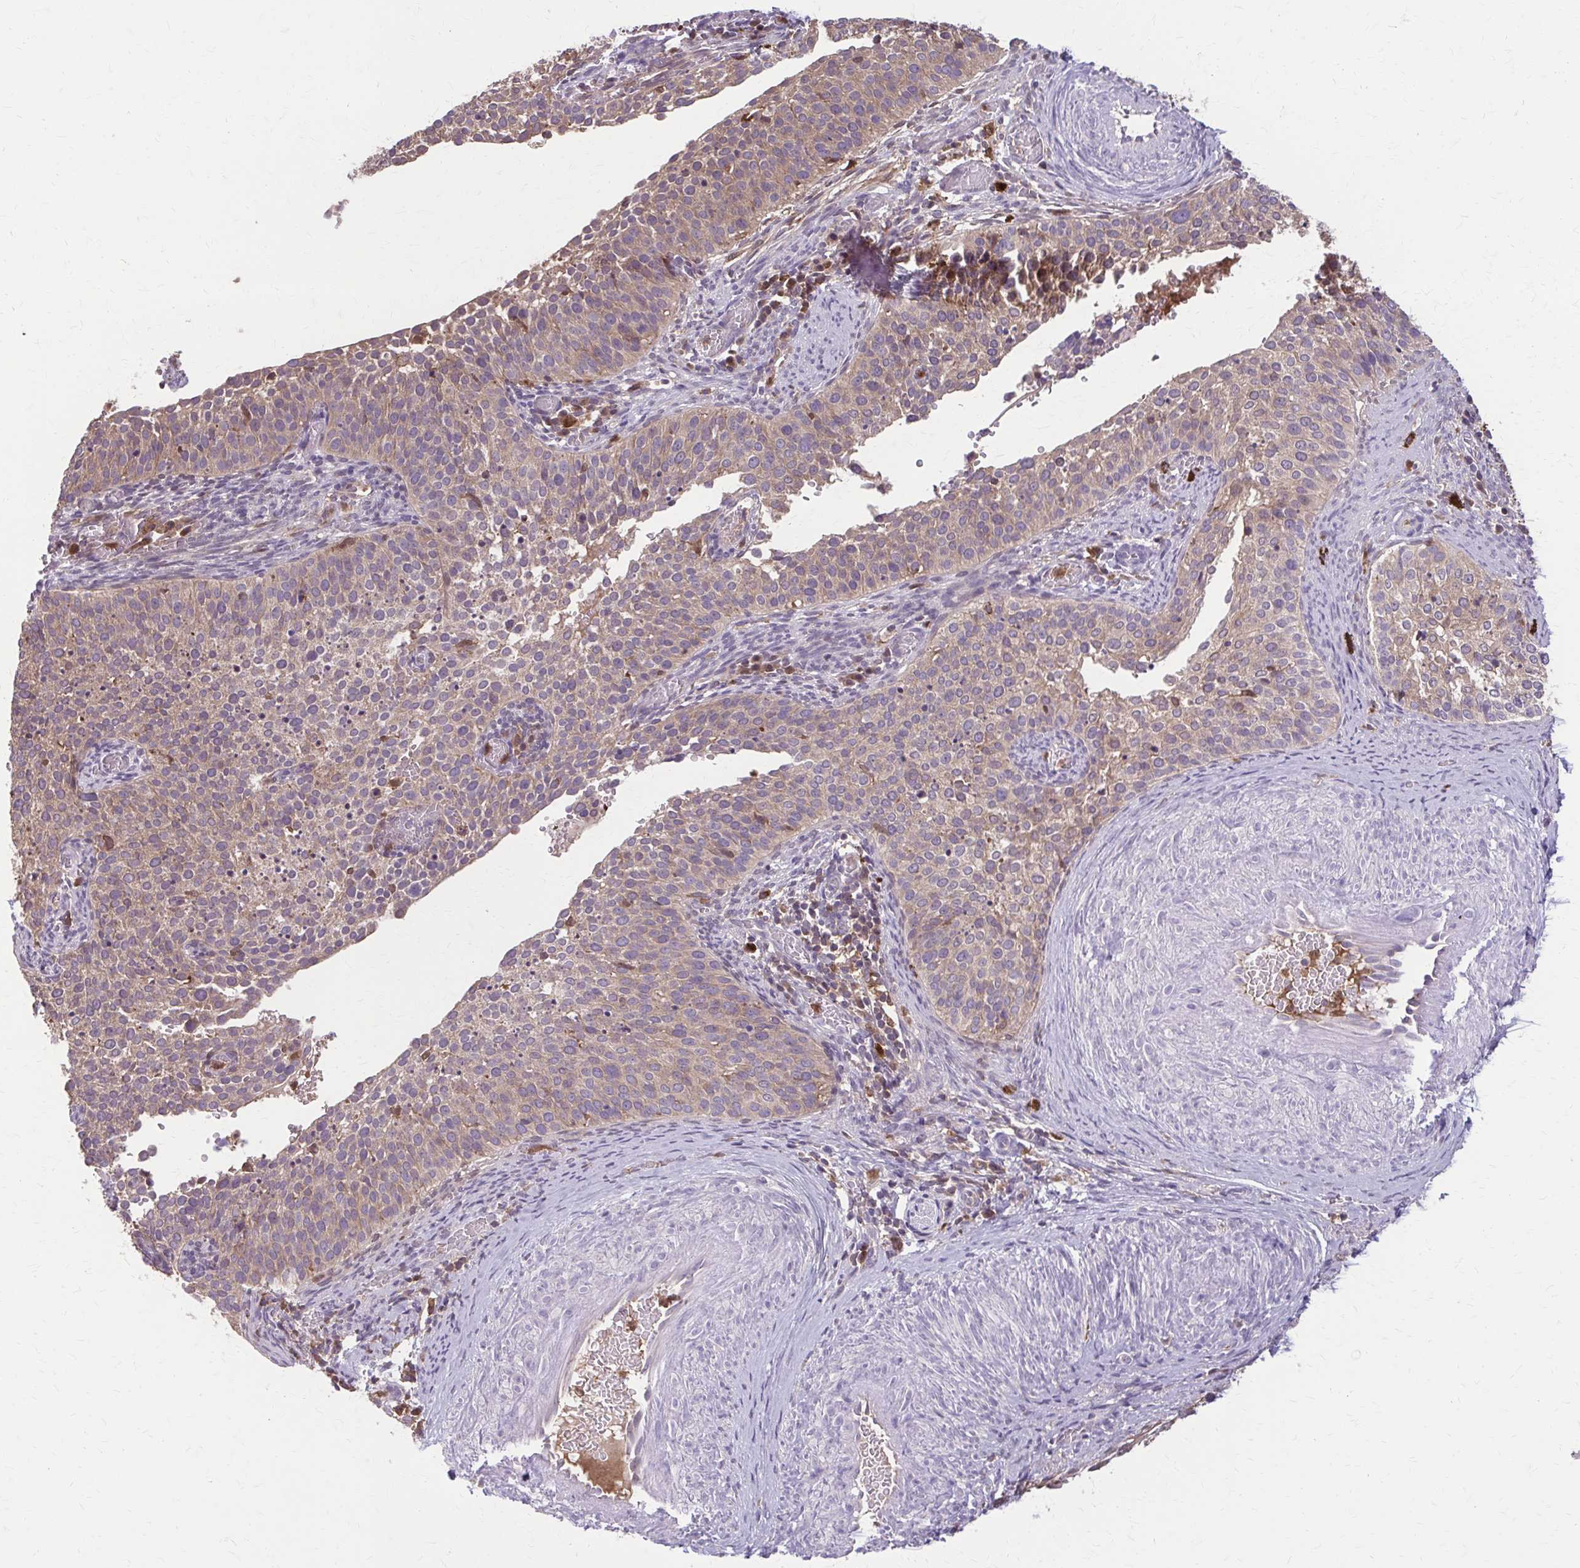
{"staining": {"intensity": "weak", "quantity": ">75%", "location": "cytoplasmic/membranous"}, "tissue": "cervical cancer", "cell_type": "Tumor cells", "image_type": "cancer", "snomed": [{"axis": "morphology", "description": "Squamous cell carcinoma, NOS"}, {"axis": "topography", "description": "Cervix"}], "caption": "Immunohistochemistry (IHC) photomicrograph of cervical squamous cell carcinoma stained for a protein (brown), which reveals low levels of weak cytoplasmic/membranous positivity in about >75% of tumor cells.", "gene": "NRBF2", "patient": {"sex": "female", "age": 44}}